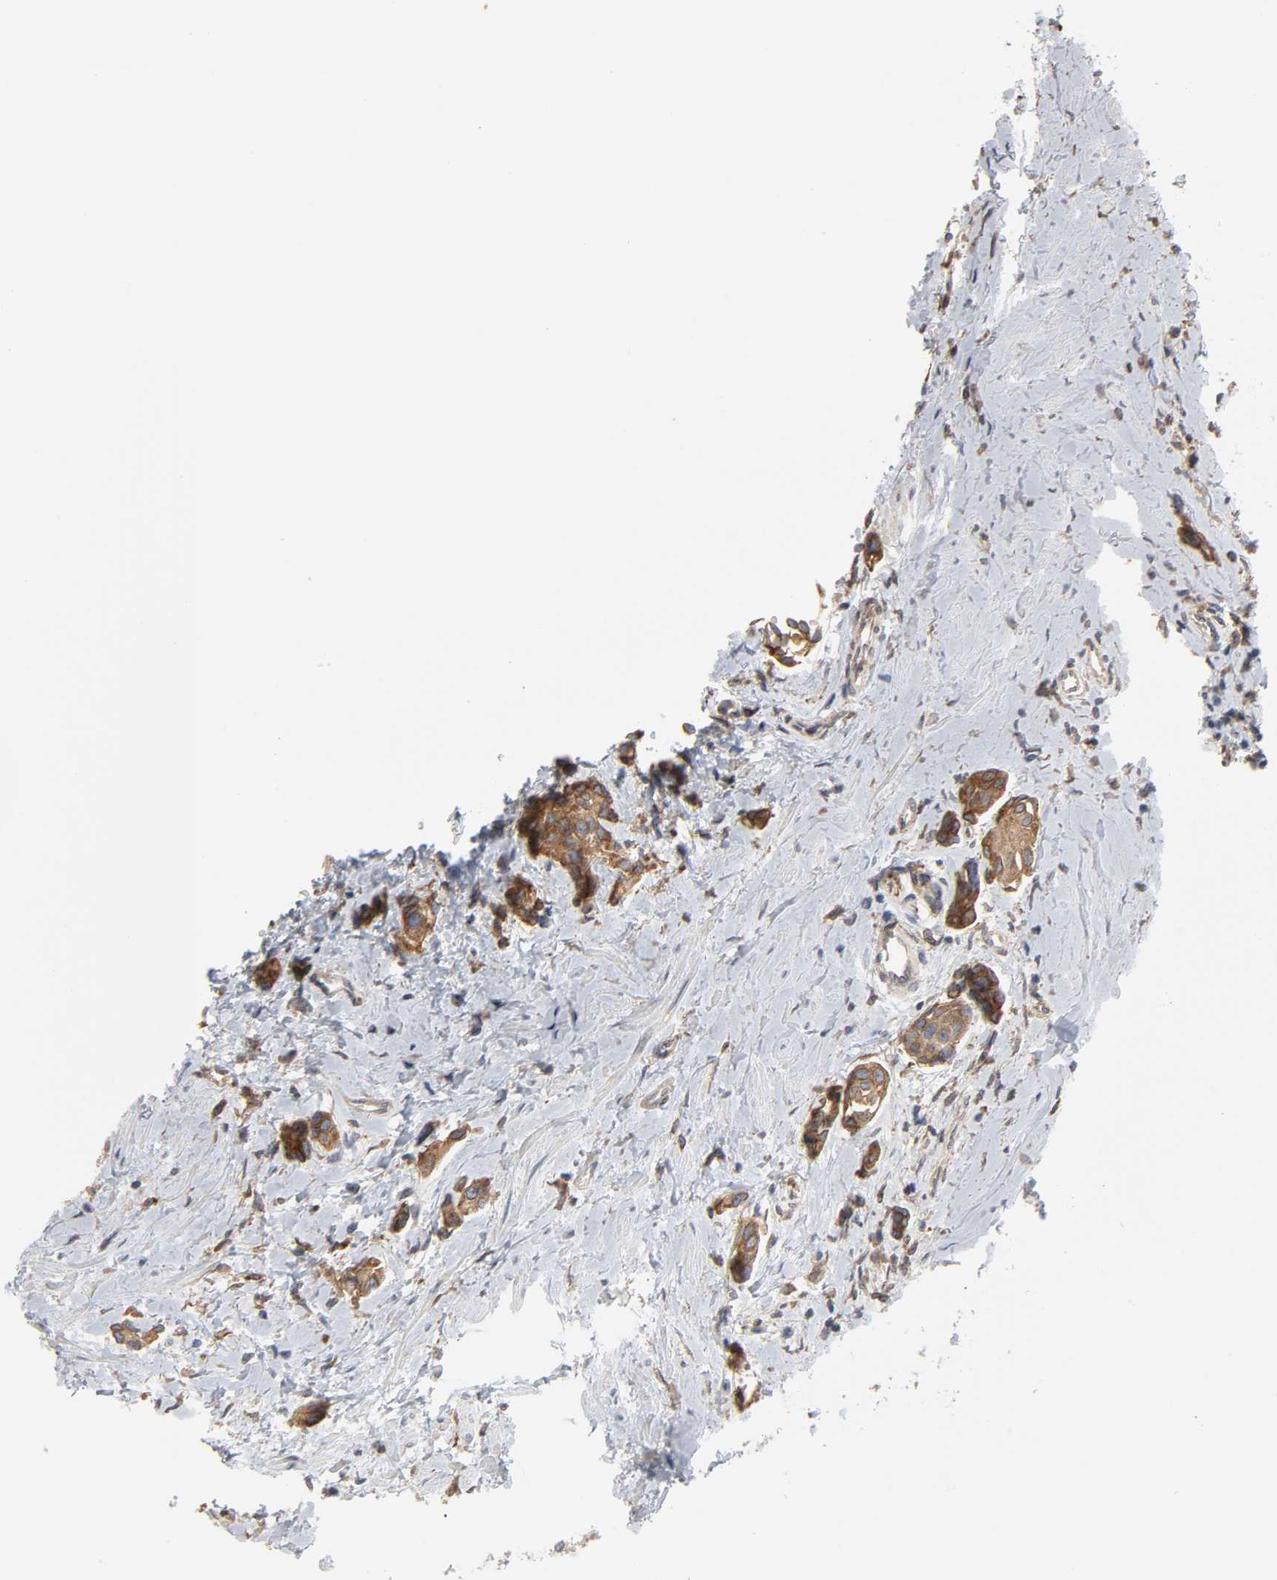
{"staining": {"intensity": "strong", "quantity": ">75%", "location": "cytoplasmic/membranous"}, "tissue": "urothelial cancer", "cell_type": "Tumor cells", "image_type": "cancer", "snomed": [{"axis": "morphology", "description": "Urothelial carcinoma, High grade"}, {"axis": "topography", "description": "Urinary bladder"}], "caption": "This photomicrograph exhibits urothelial cancer stained with immunohistochemistry (IHC) to label a protein in brown. The cytoplasmic/membranous of tumor cells show strong positivity for the protein. Nuclei are counter-stained blue.", "gene": "POR", "patient": {"sex": "male", "age": 78}}